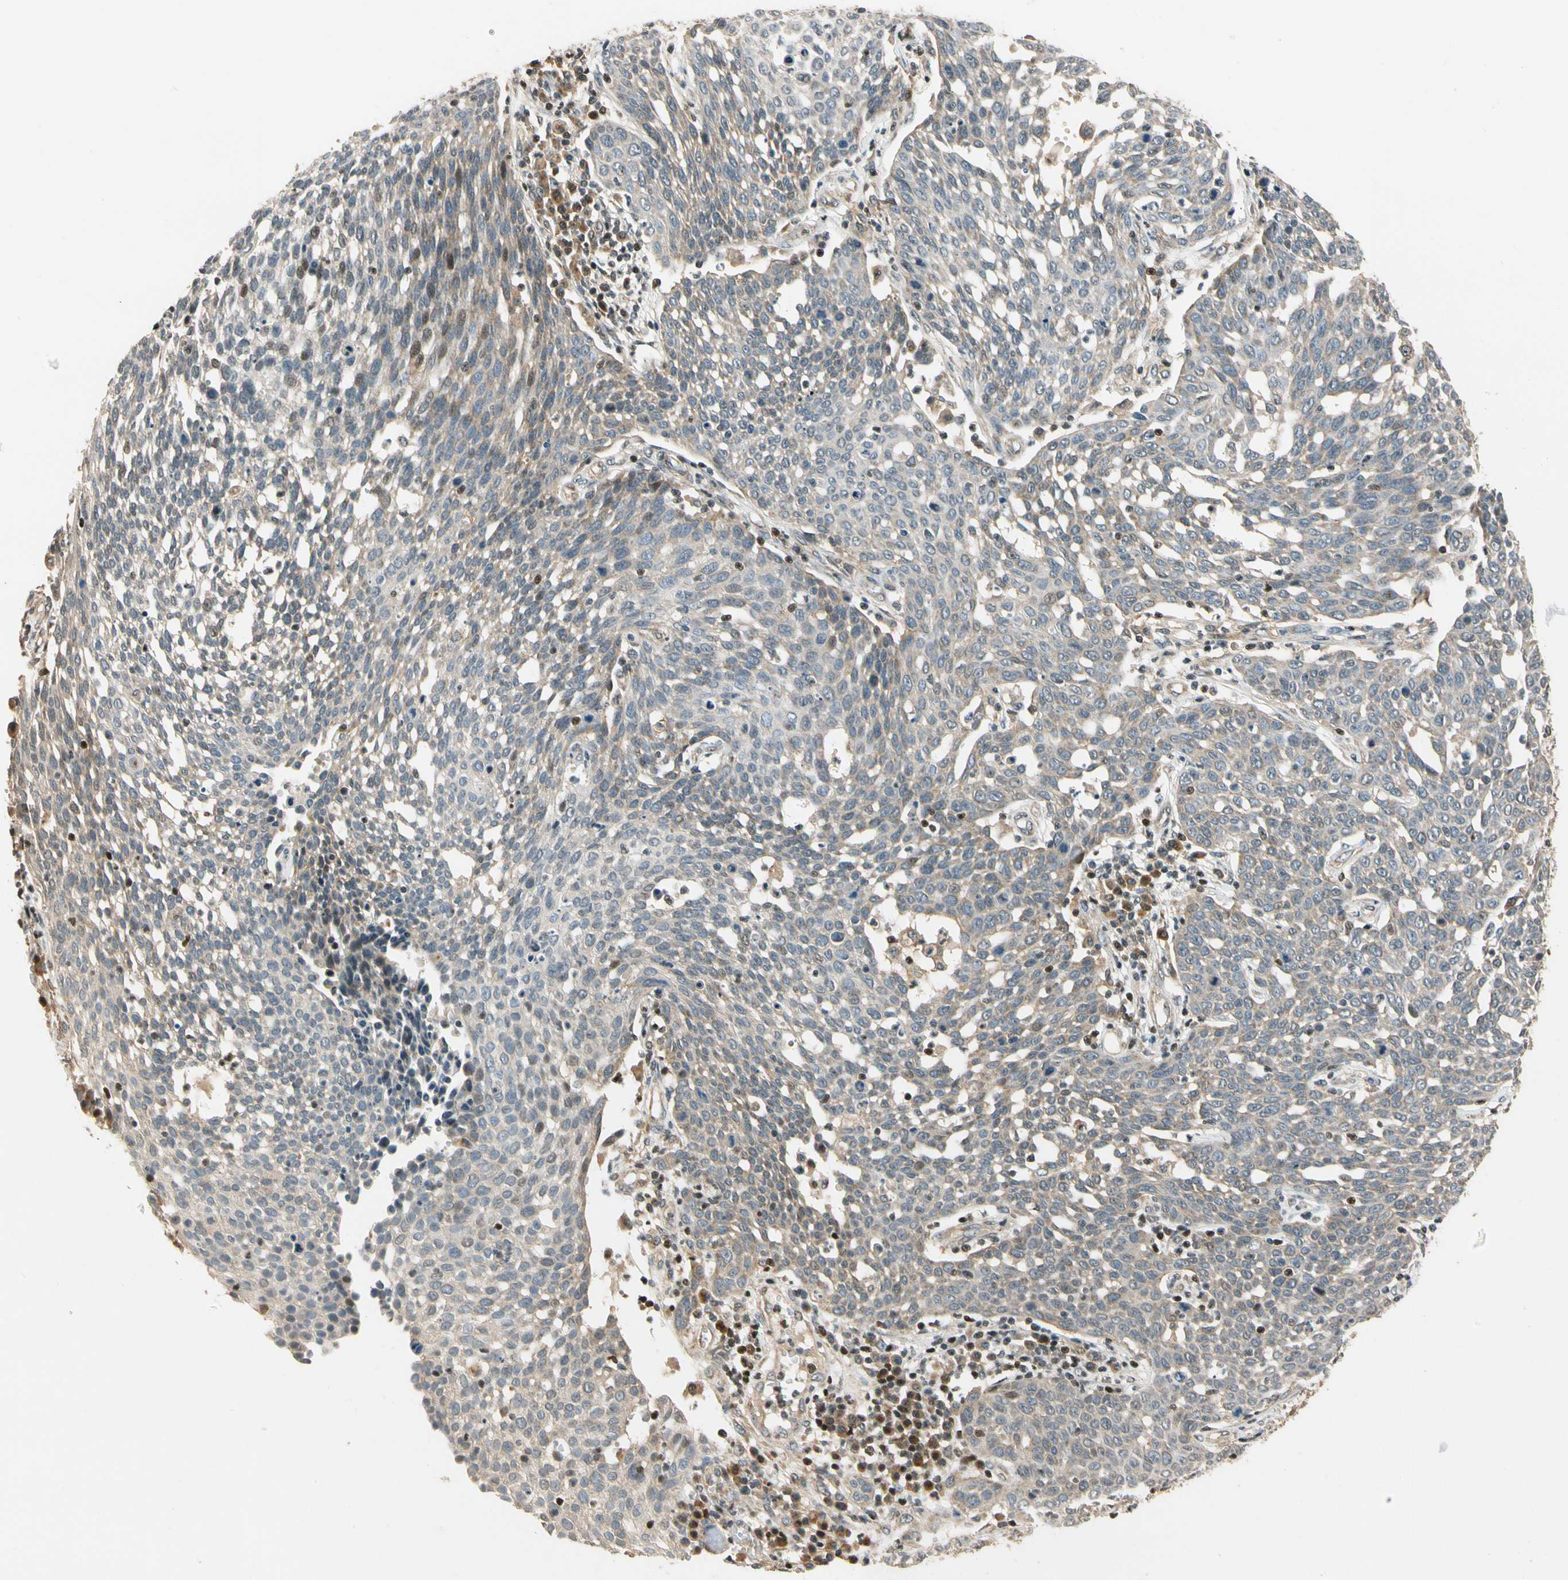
{"staining": {"intensity": "weak", "quantity": "25%-75%", "location": "cytoplasmic/membranous"}, "tissue": "cervical cancer", "cell_type": "Tumor cells", "image_type": "cancer", "snomed": [{"axis": "morphology", "description": "Squamous cell carcinoma, NOS"}, {"axis": "topography", "description": "Cervix"}], "caption": "A histopathology image of human cervical cancer (squamous cell carcinoma) stained for a protein reveals weak cytoplasmic/membranous brown staining in tumor cells.", "gene": "HECW1", "patient": {"sex": "female", "age": 34}}